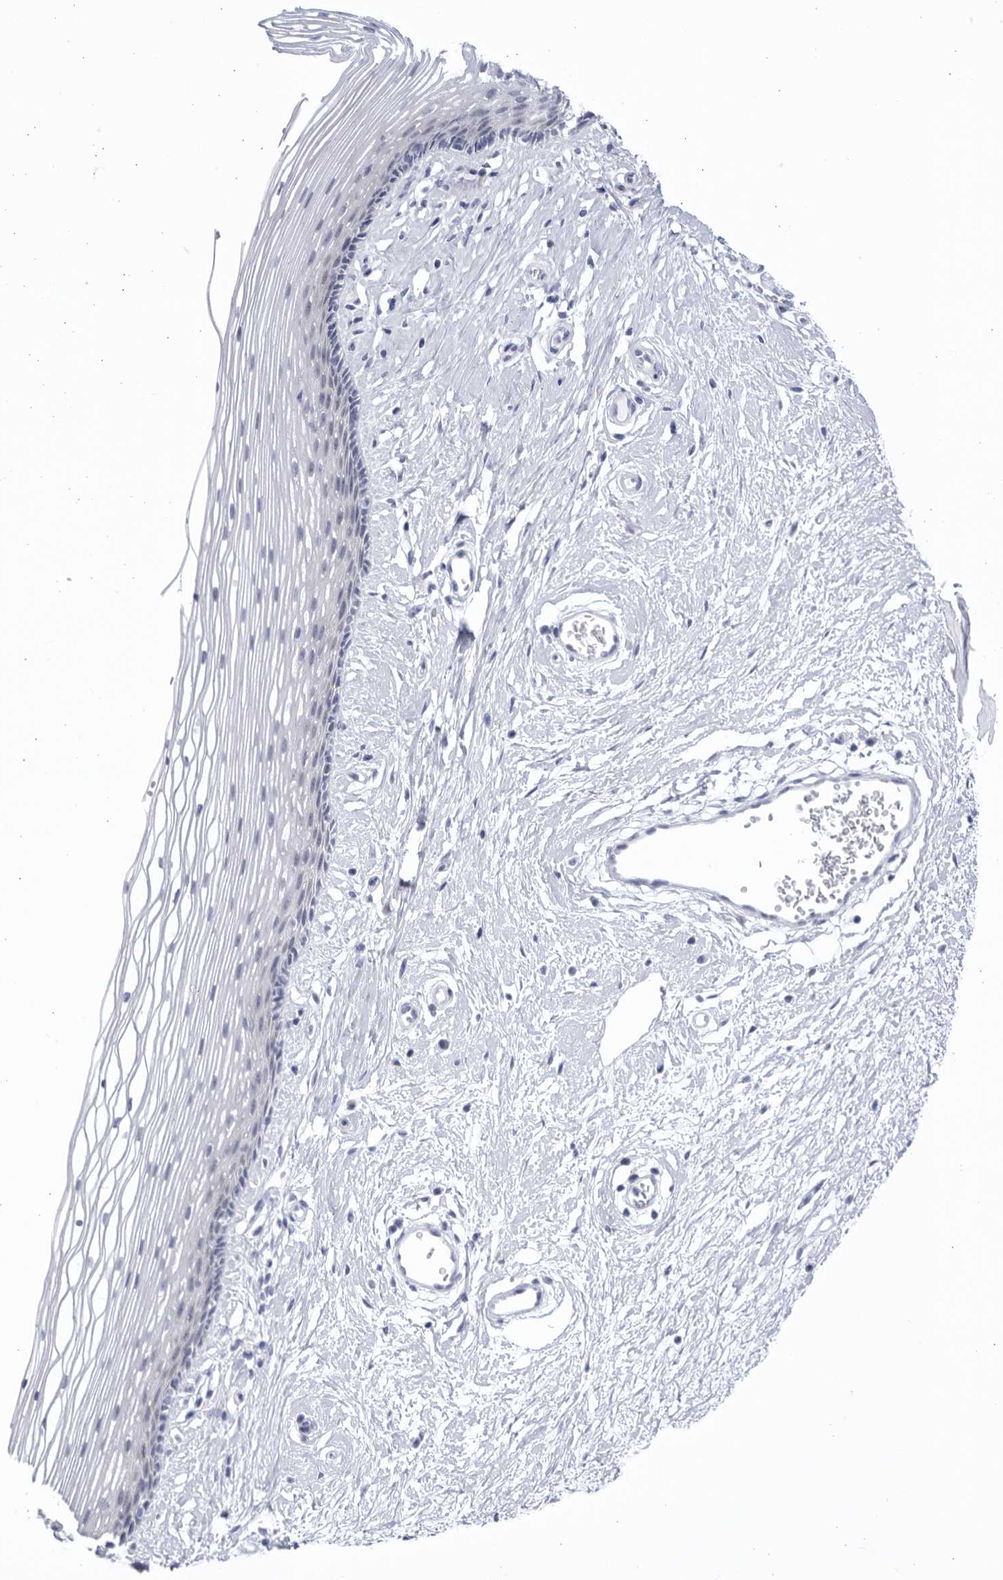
{"staining": {"intensity": "negative", "quantity": "none", "location": "none"}, "tissue": "vagina", "cell_type": "Squamous epithelial cells", "image_type": "normal", "snomed": [{"axis": "morphology", "description": "Normal tissue, NOS"}, {"axis": "topography", "description": "Vagina"}], "caption": "Immunohistochemistry histopathology image of unremarkable human vagina stained for a protein (brown), which reveals no staining in squamous epithelial cells.", "gene": "CCDC181", "patient": {"sex": "female", "age": 46}}